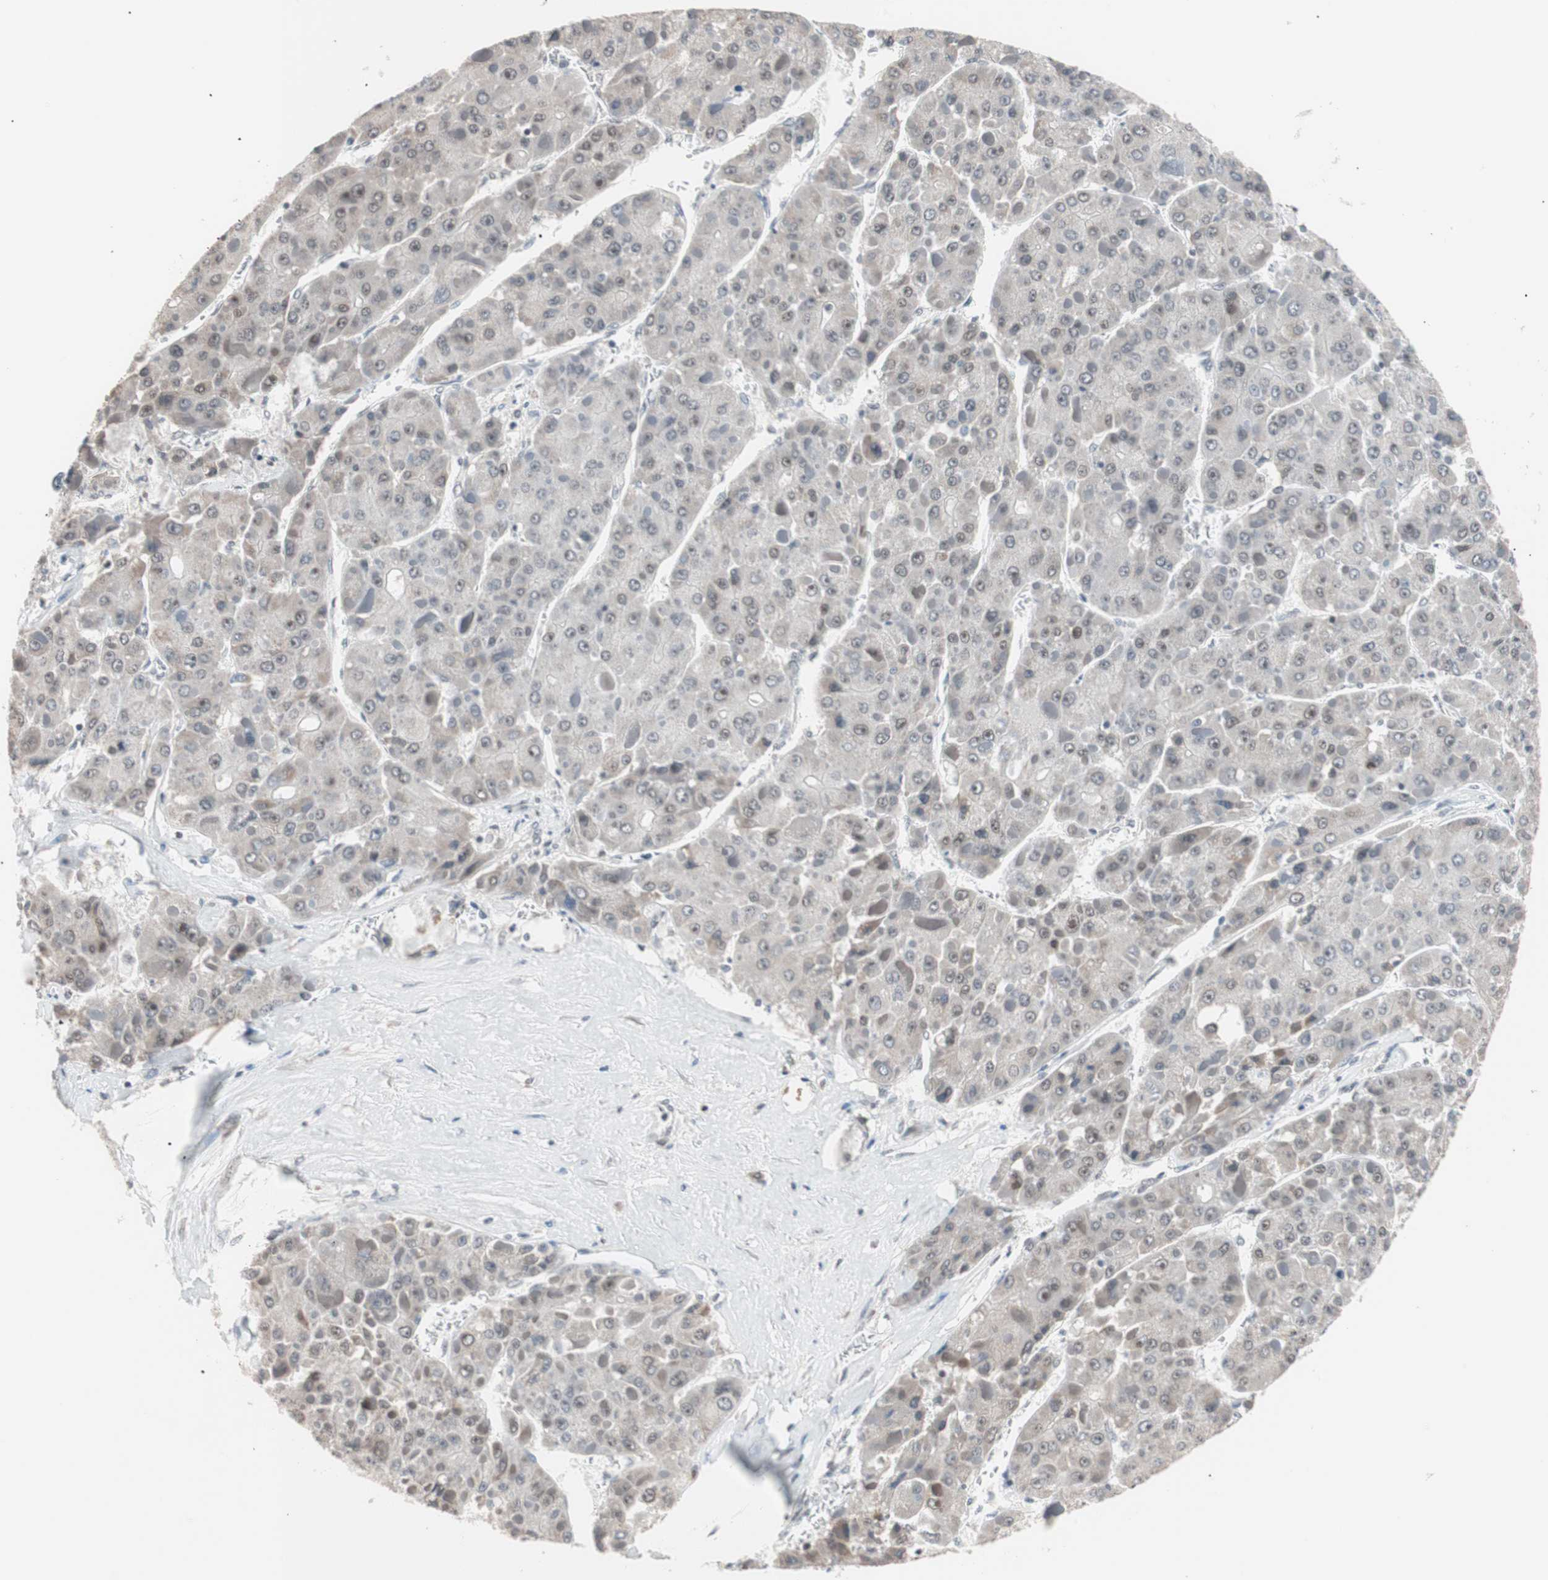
{"staining": {"intensity": "weak", "quantity": "<25%", "location": "cytoplasmic/membranous"}, "tissue": "liver cancer", "cell_type": "Tumor cells", "image_type": "cancer", "snomed": [{"axis": "morphology", "description": "Carcinoma, Hepatocellular, NOS"}, {"axis": "topography", "description": "Liver"}], "caption": "Tumor cells show no significant expression in liver cancer. Nuclei are stained in blue.", "gene": "LIG3", "patient": {"sex": "female", "age": 73}}